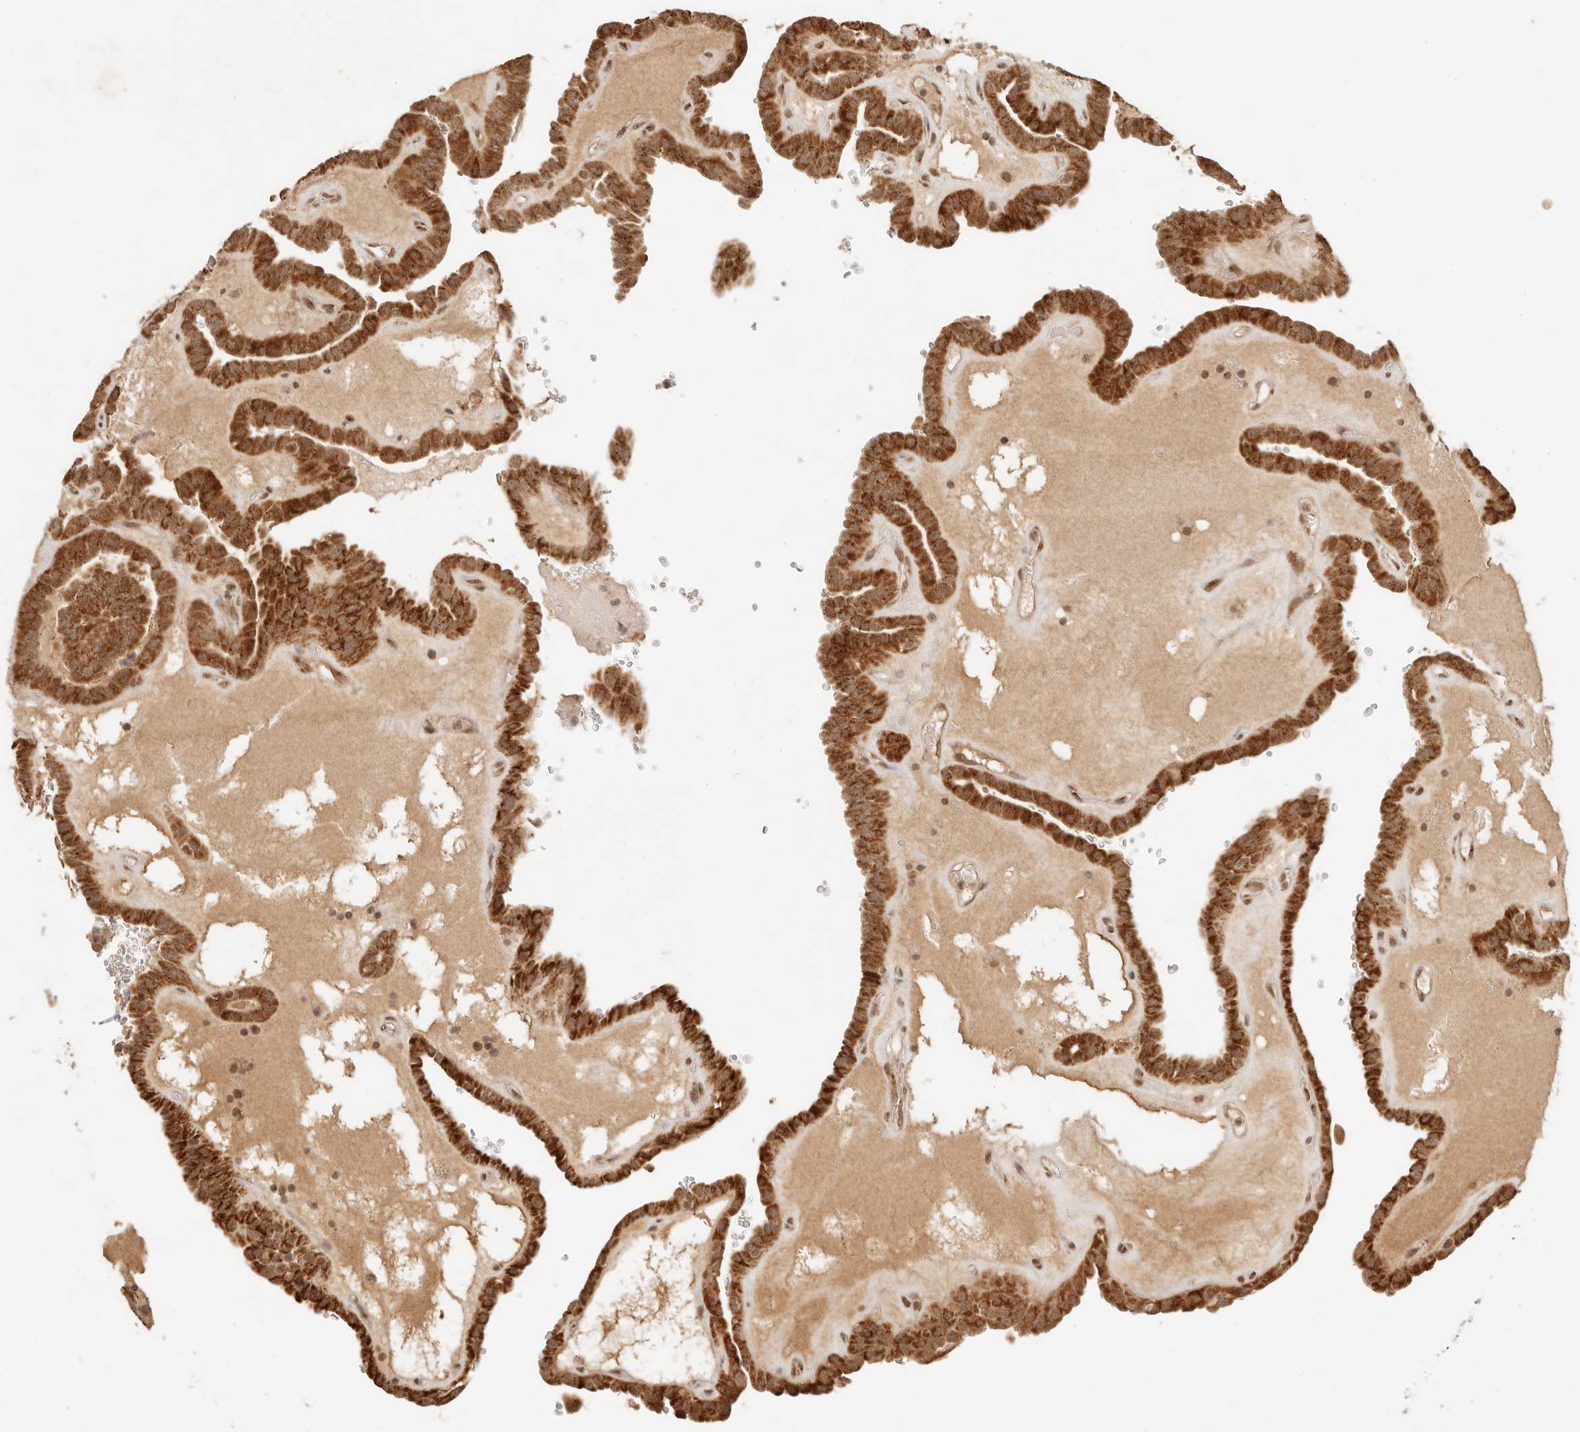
{"staining": {"intensity": "strong", "quantity": ">75%", "location": "cytoplasmic/membranous"}, "tissue": "thyroid cancer", "cell_type": "Tumor cells", "image_type": "cancer", "snomed": [{"axis": "morphology", "description": "Papillary adenocarcinoma, NOS"}, {"axis": "topography", "description": "Thyroid gland"}], "caption": "Human thyroid cancer (papillary adenocarcinoma) stained for a protein (brown) shows strong cytoplasmic/membranous positive staining in about >75% of tumor cells.", "gene": "INTS11", "patient": {"sex": "male", "age": 77}}